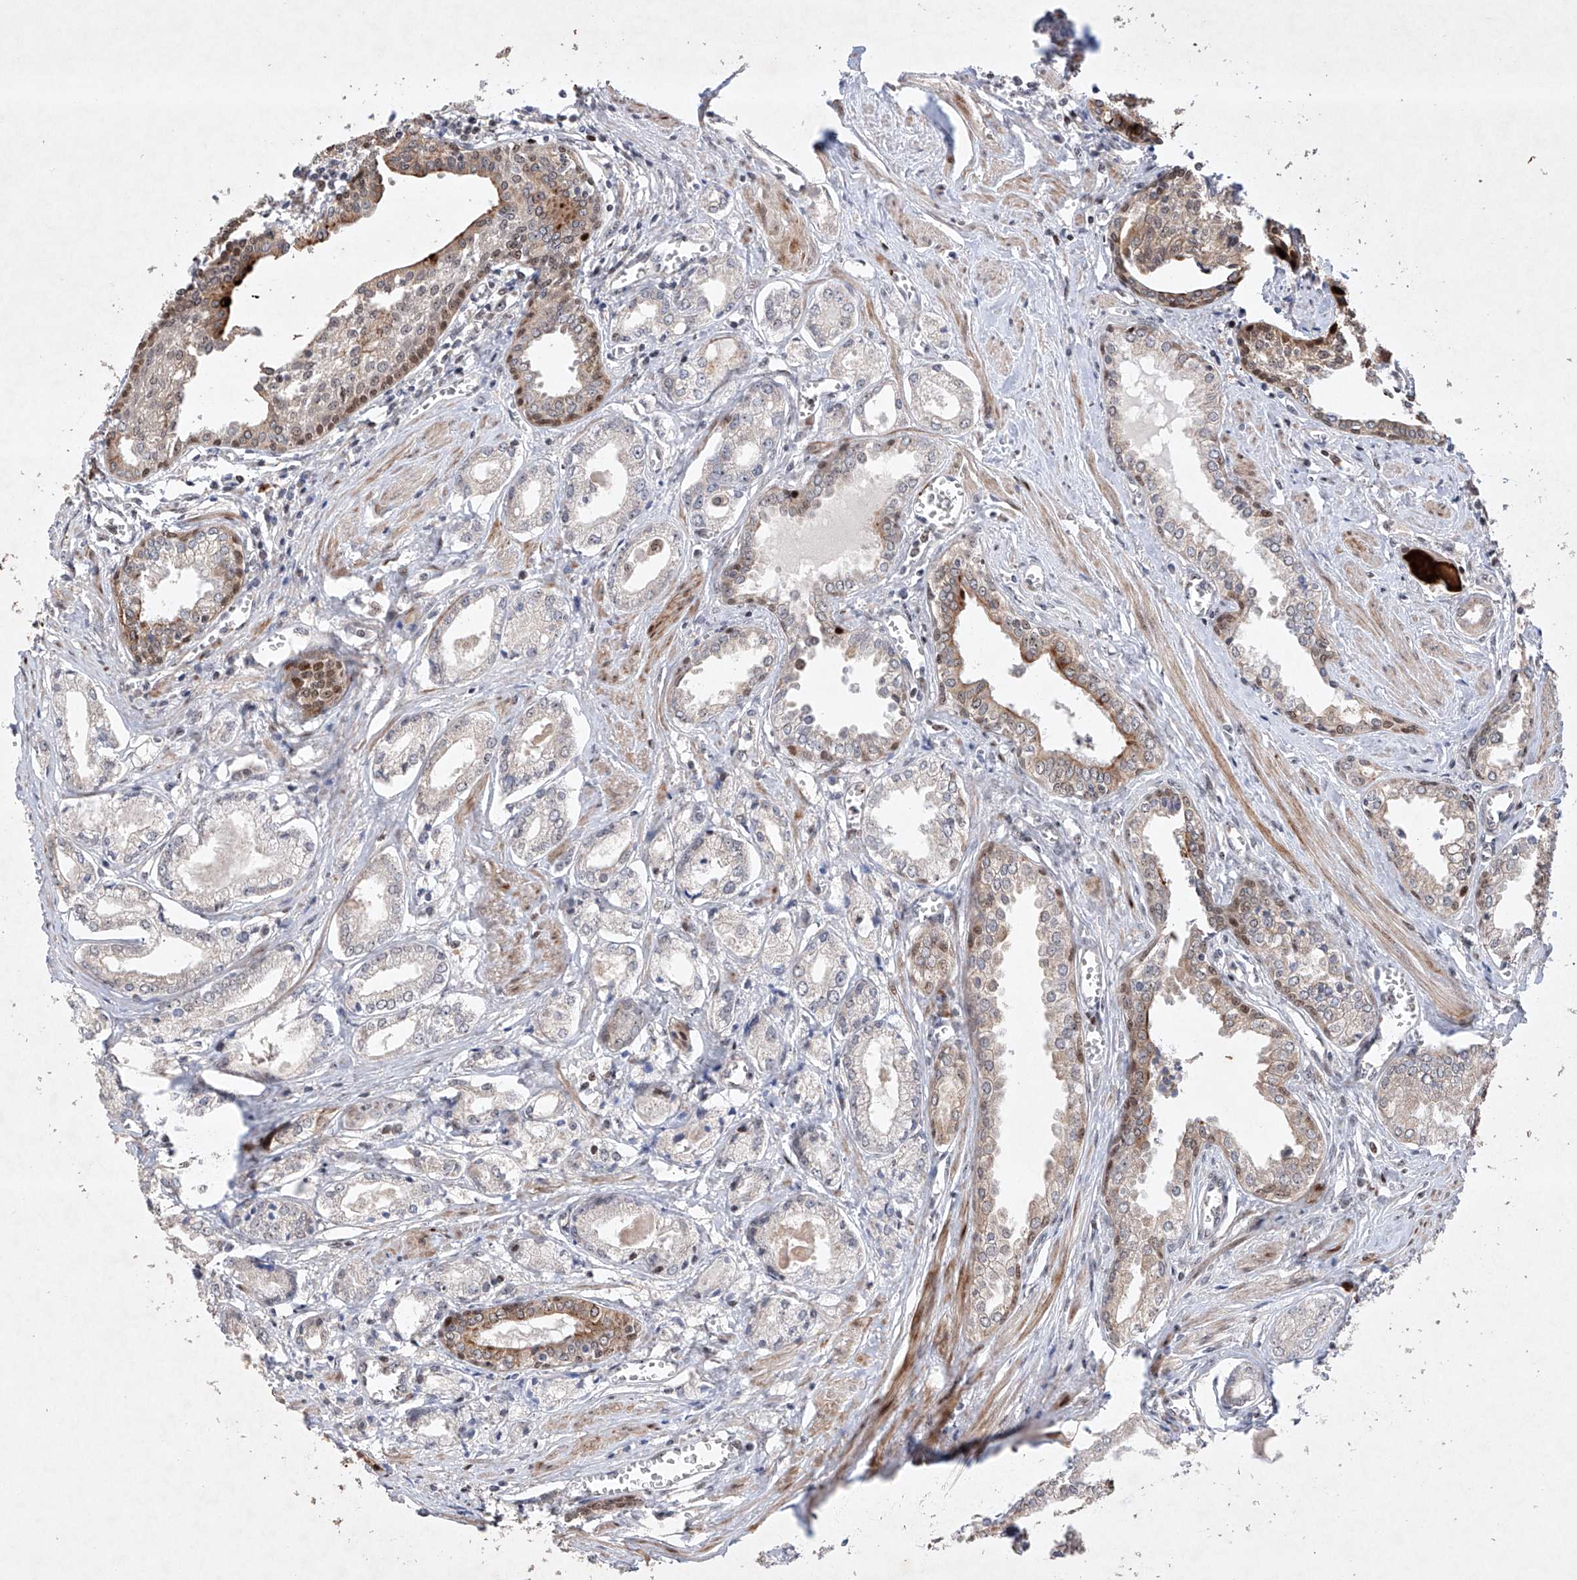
{"staining": {"intensity": "negative", "quantity": "none", "location": "none"}, "tissue": "prostate cancer", "cell_type": "Tumor cells", "image_type": "cancer", "snomed": [{"axis": "morphology", "description": "Adenocarcinoma, Low grade"}, {"axis": "topography", "description": "Prostate"}], "caption": "IHC micrograph of human prostate low-grade adenocarcinoma stained for a protein (brown), which reveals no staining in tumor cells.", "gene": "AFG1L", "patient": {"sex": "male", "age": 60}}